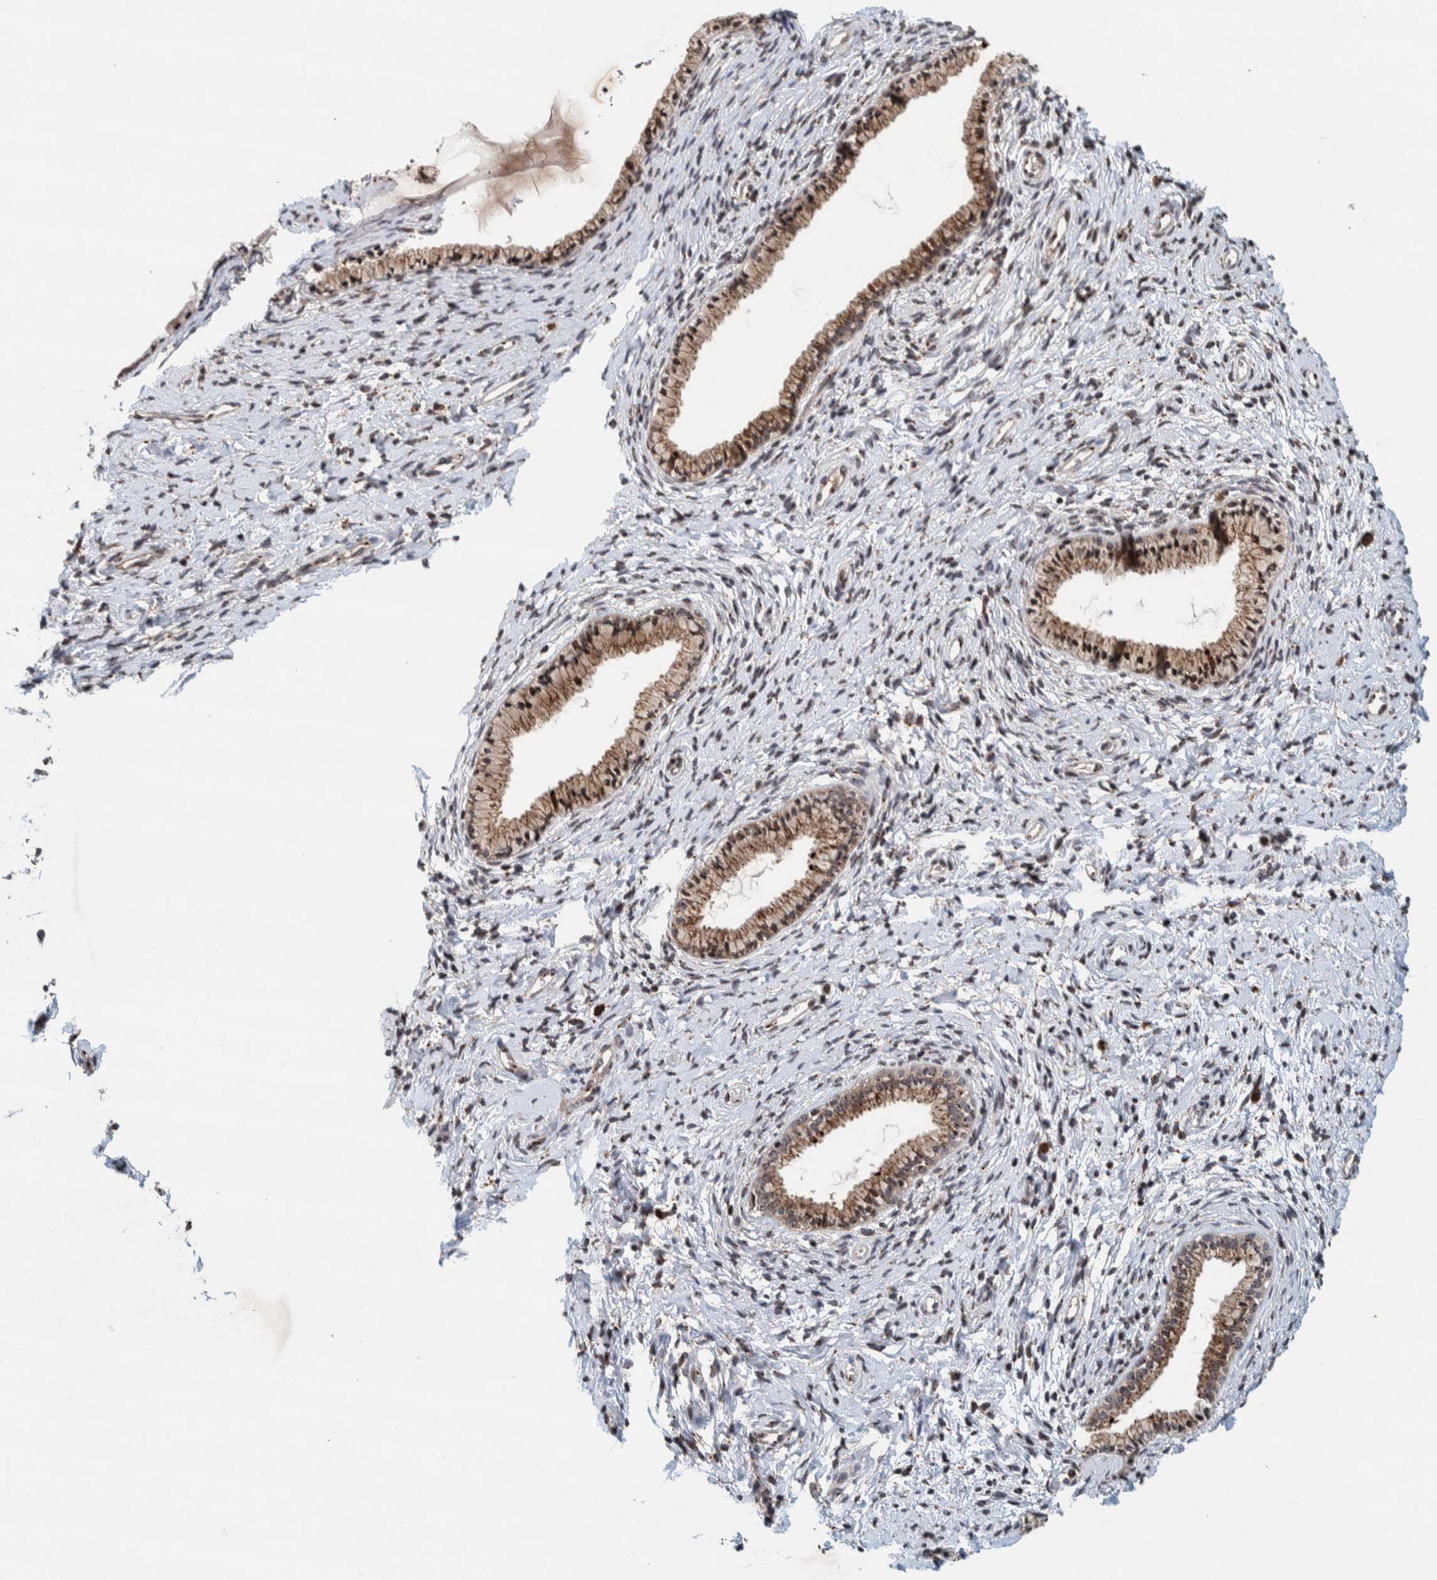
{"staining": {"intensity": "weak", "quantity": ">75%", "location": "cytoplasmic/membranous"}, "tissue": "cervix", "cell_type": "Glandular cells", "image_type": "normal", "snomed": [{"axis": "morphology", "description": "Normal tissue, NOS"}, {"axis": "topography", "description": "Cervix"}], "caption": "A brown stain highlights weak cytoplasmic/membranous expression of a protein in glandular cells of unremarkable human cervix. (DAB (3,3'-diaminobenzidine) IHC, brown staining for protein, blue staining for nuclei).", "gene": "CCDC182", "patient": {"sex": "female", "age": 72}}